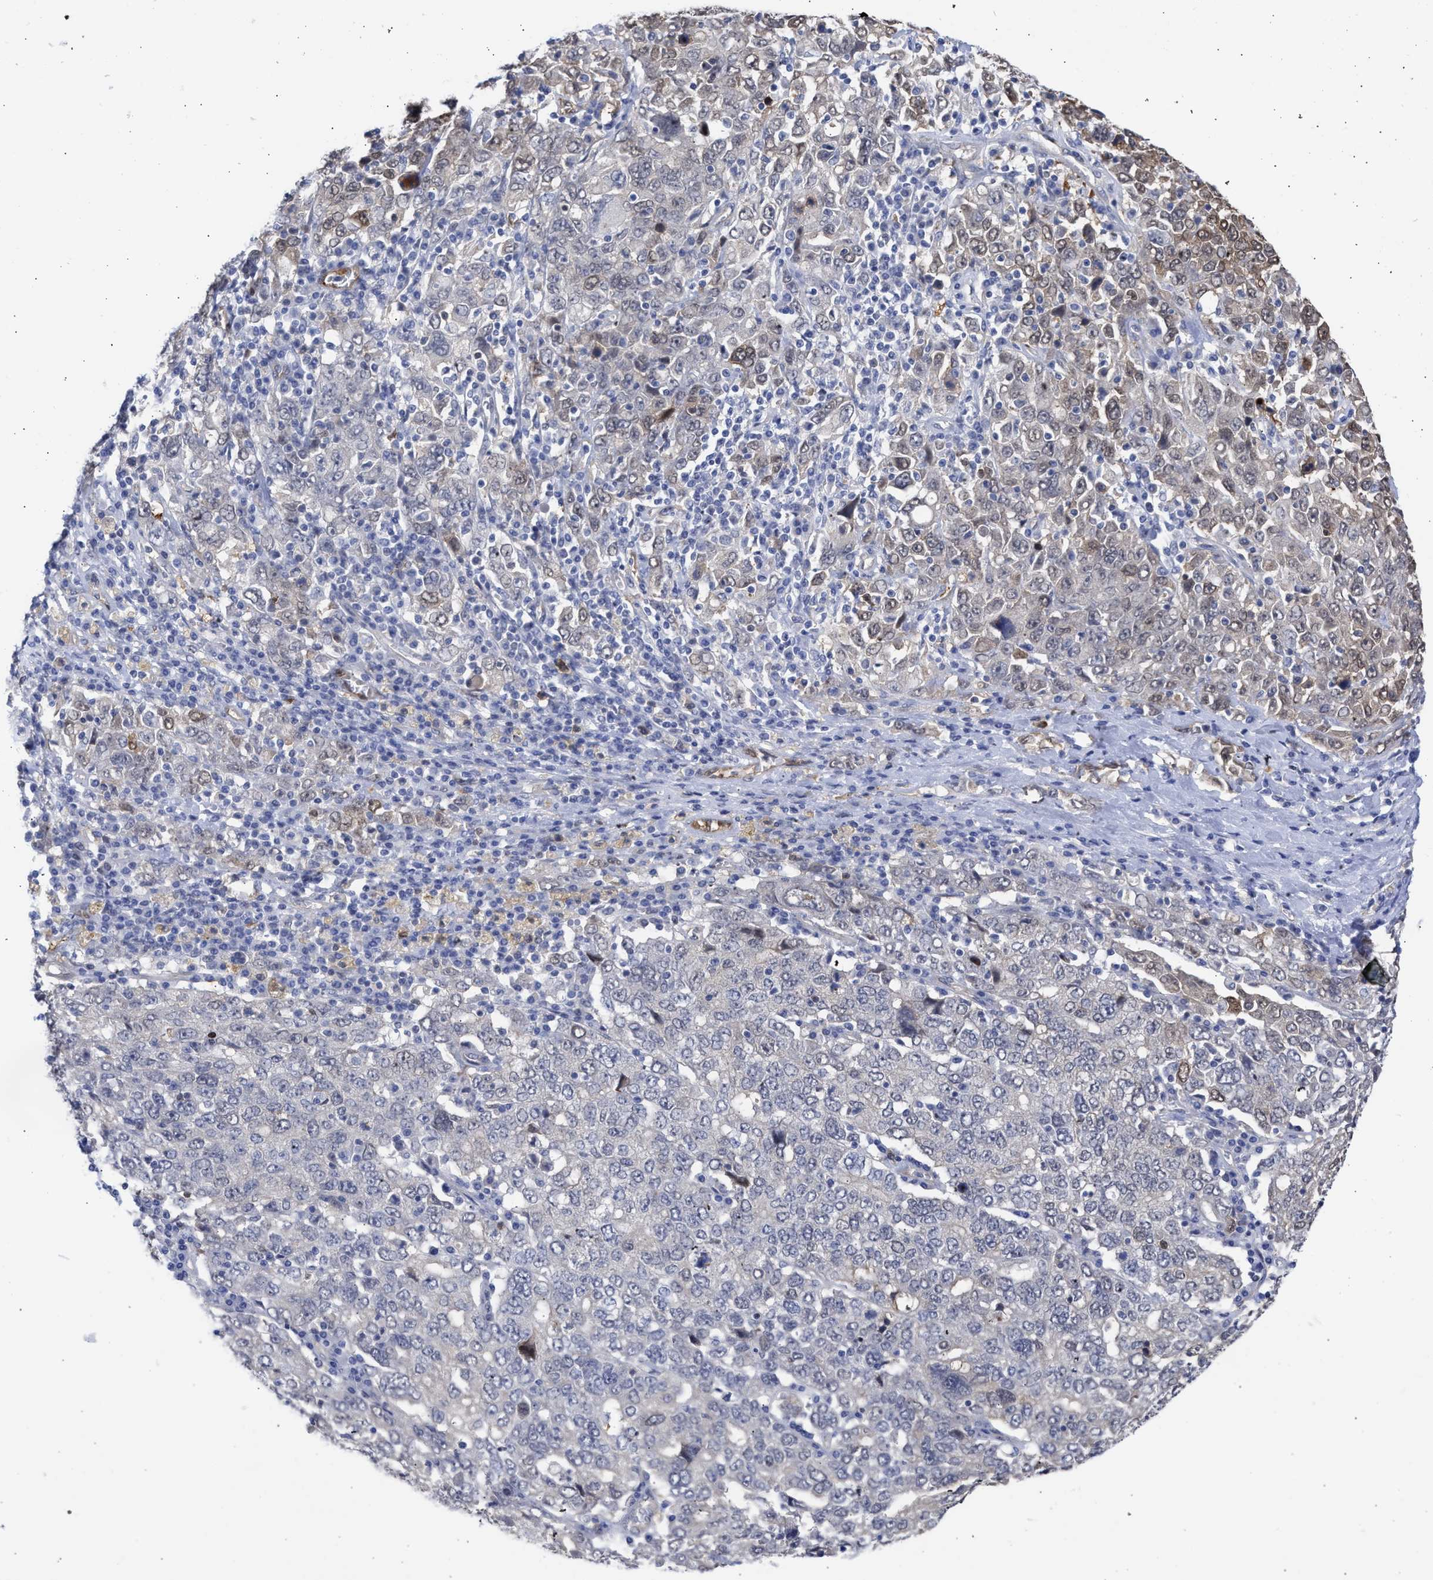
{"staining": {"intensity": "weak", "quantity": "<25%", "location": "nuclear"}, "tissue": "ovarian cancer", "cell_type": "Tumor cells", "image_type": "cancer", "snomed": [{"axis": "morphology", "description": "Carcinoma, endometroid"}, {"axis": "topography", "description": "Ovary"}], "caption": "DAB (3,3'-diaminobenzidine) immunohistochemical staining of ovarian cancer (endometroid carcinoma) exhibits no significant expression in tumor cells. (DAB (3,3'-diaminobenzidine) immunohistochemistry (IHC) visualized using brightfield microscopy, high magnification).", "gene": "THRA", "patient": {"sex": "female", "age": 62}}